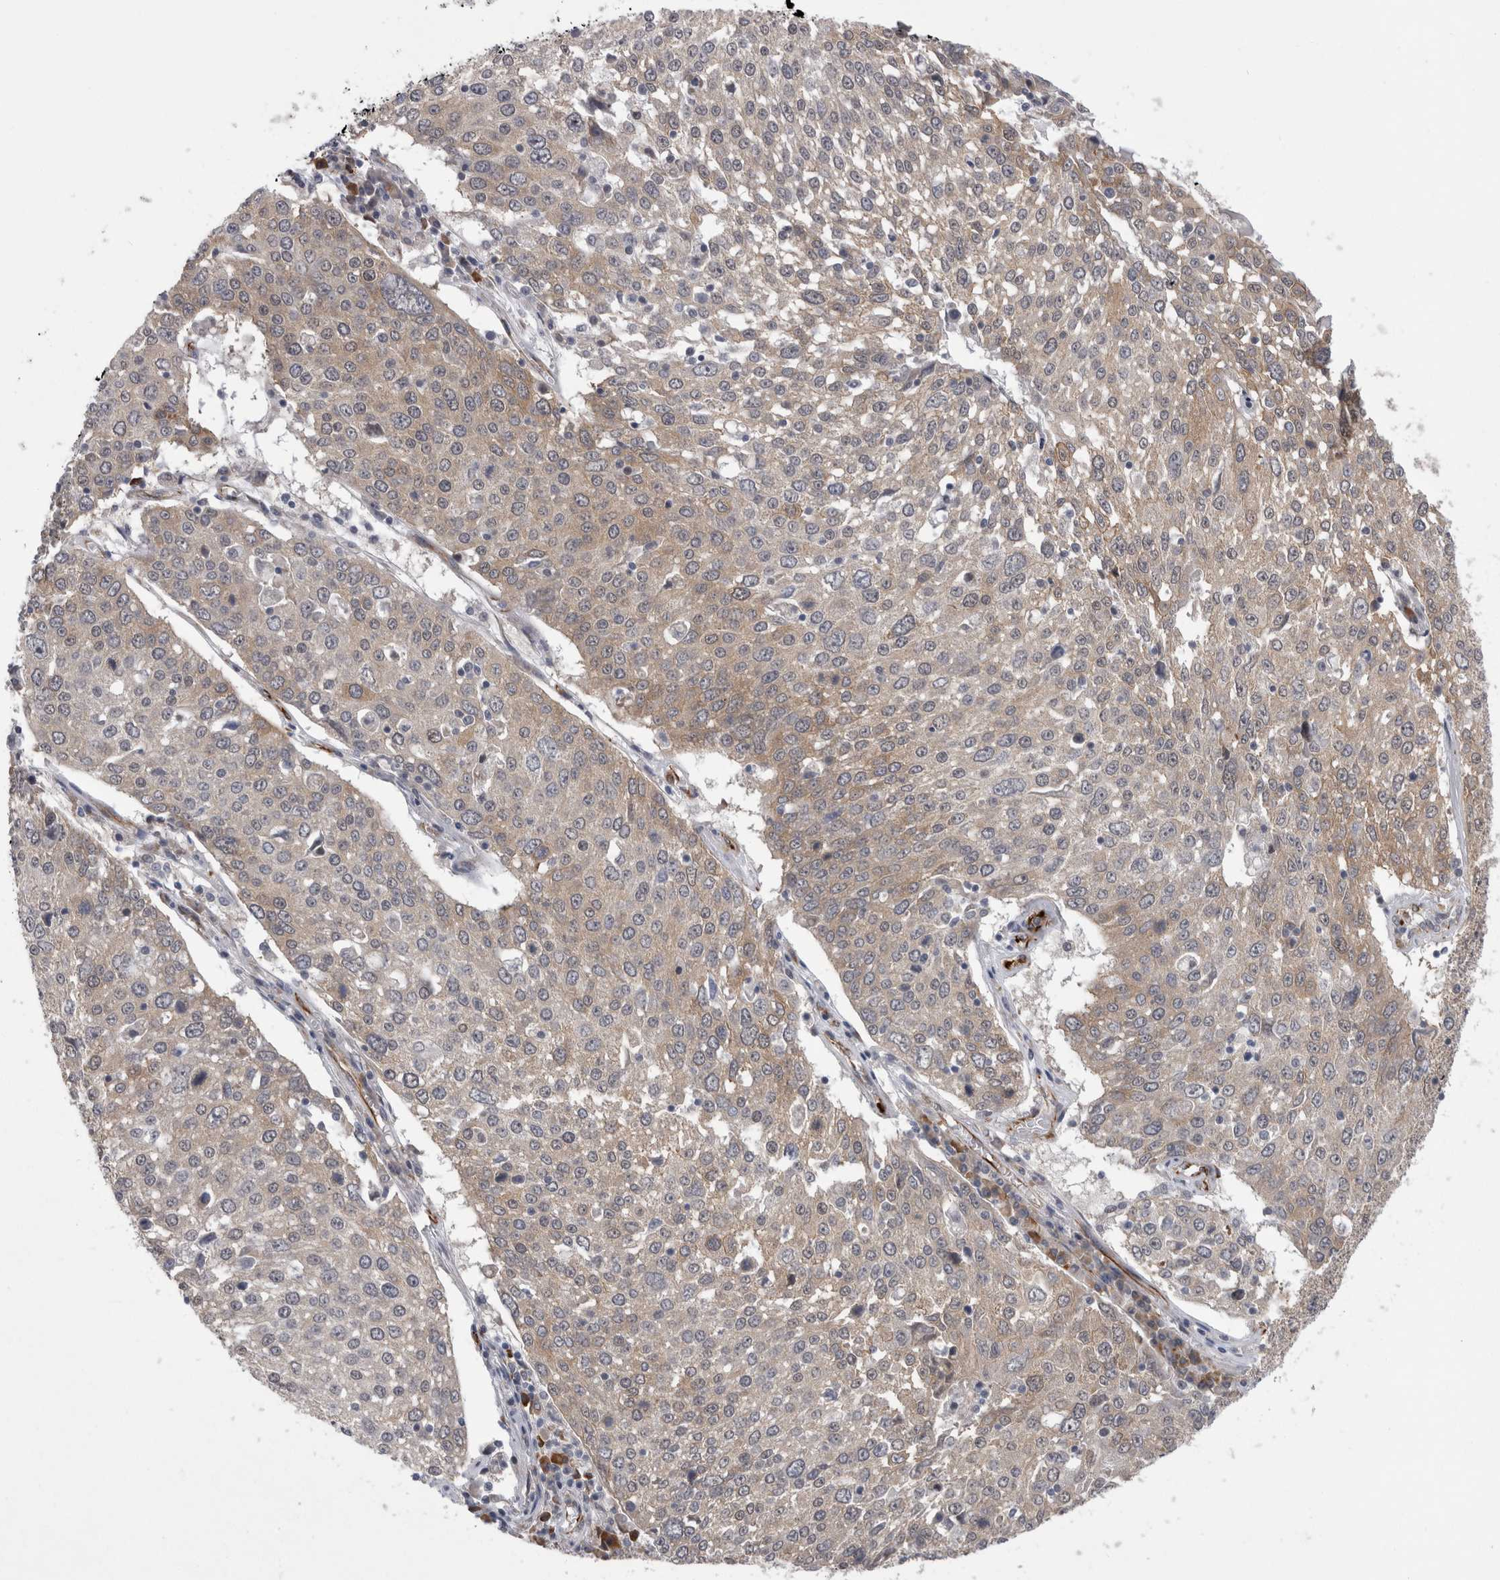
{"staining": {"intensity": "weak", "quantity": "25%-75%", "location": "cytoplasmic/membranous"}, "tissue": "lung cancer", "cell_type": "Tumor cells", "image_type": "cancer", "snomed": [{"axis": "morphology", "description": "Squamous cell carcinoma, NOS"}, {"axis": "topography", "description": "Lung"}], "caption": "IHC staining of lung cancer, which reveals low levels of weak cytoplasmic/membranous expression in about 25%-75% of tumor cells indicating weak cytoplasmic/membranous protein staining. The staining was performed using DAB (brown) for protein detection and nuclei were counterstained in hematoxylin (blue).", "gene": "FAM83H", "patient": {"sex": "male", "age": 65}}